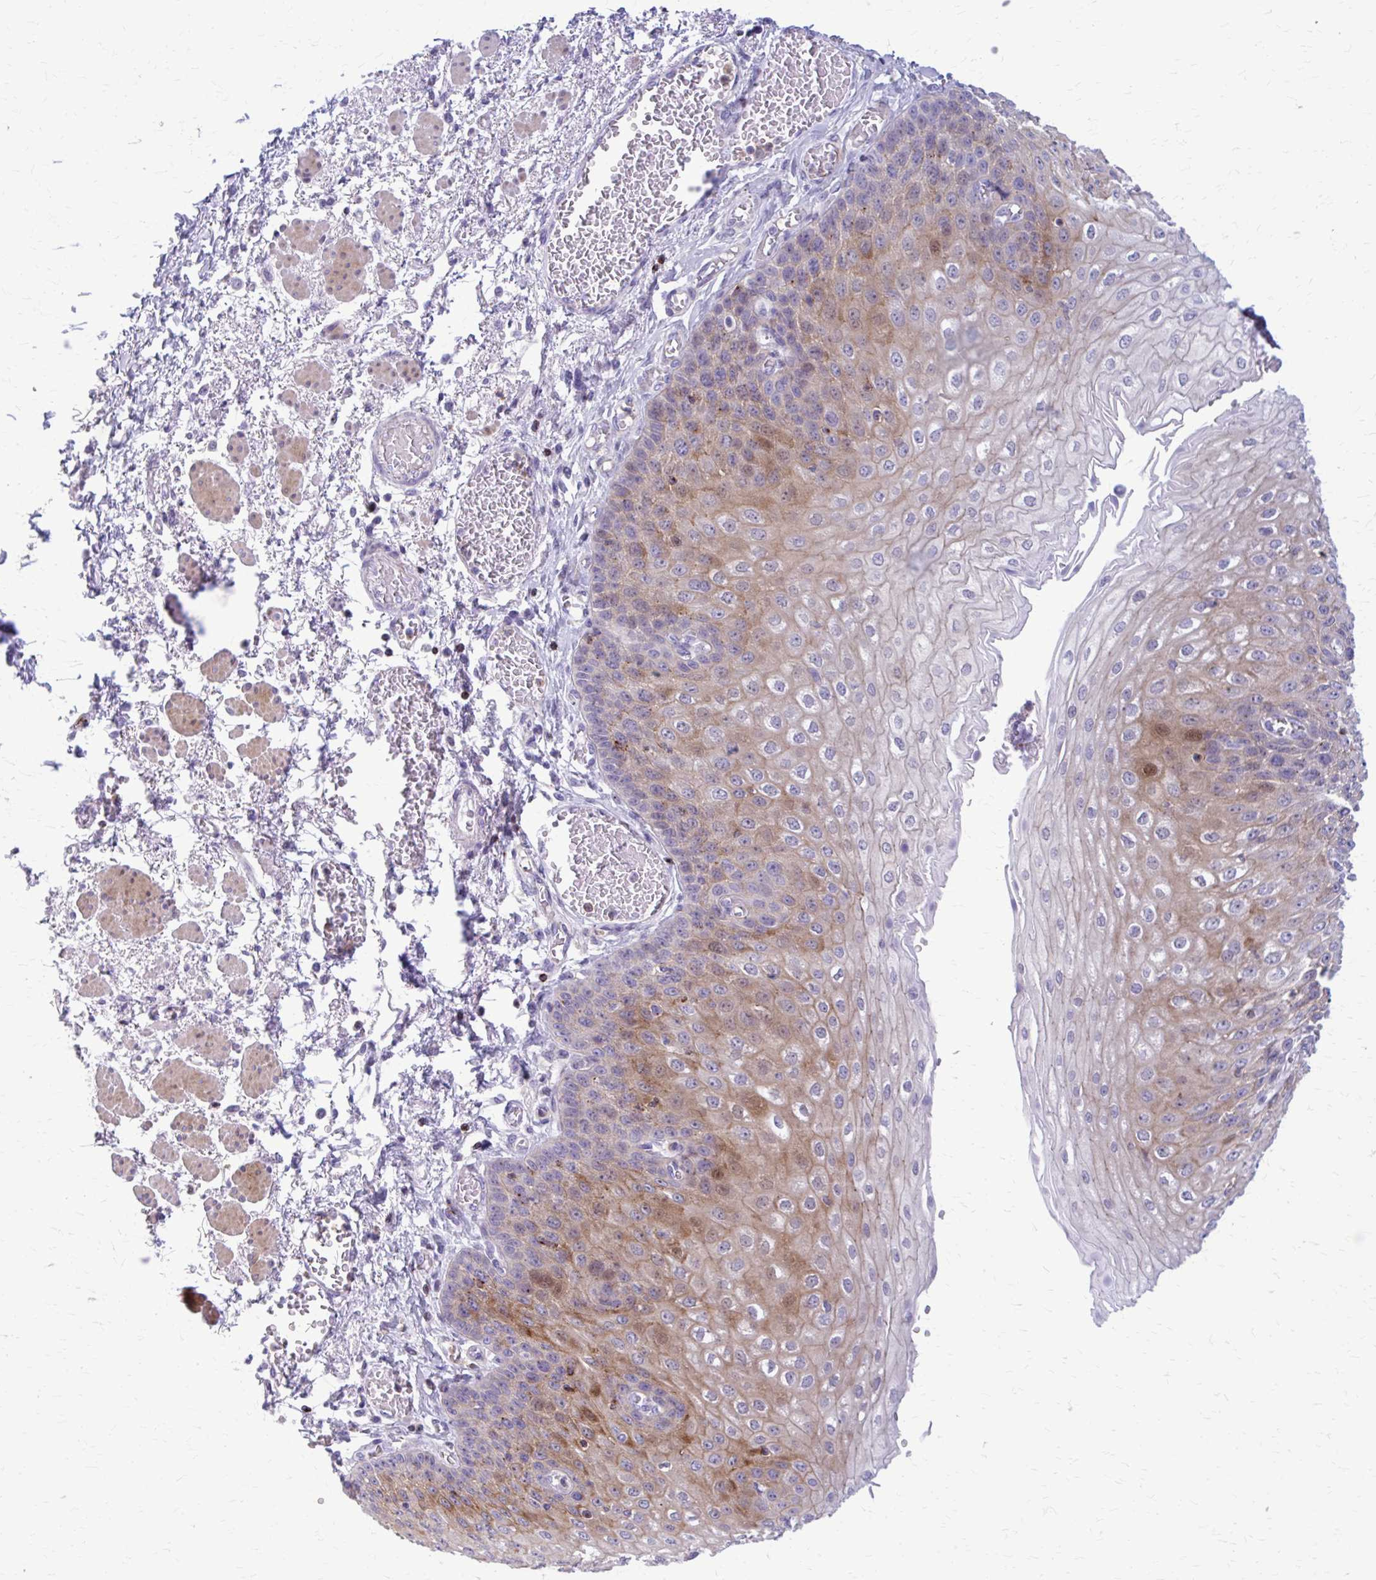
{"staining": {"intensity": "strong", "quantity": "<25%", "location": "cytoplasmic/membranous"}, "tissue": "esophagus", "cell_type": "Squamous epithelial cells", "image_type": "normal", "snomed": [{"axis": "morphology", "description": "Normal tissue, NOS"}, {"axis": "morphology", "description": "Adenocarcinoma, NOS"}, {"axis": "topography", "description": "Esophagus"}], "caption": "Esophagus was stained to show a protein in brown. There is medium levels of strong cytoplasmic/membranous expression in about <25% of squamous epithelial cells. (IHC, brightfield microscopy, high magnification).", "gene": "PEDS1", "patient": {"sex": "male", "age": 81}}